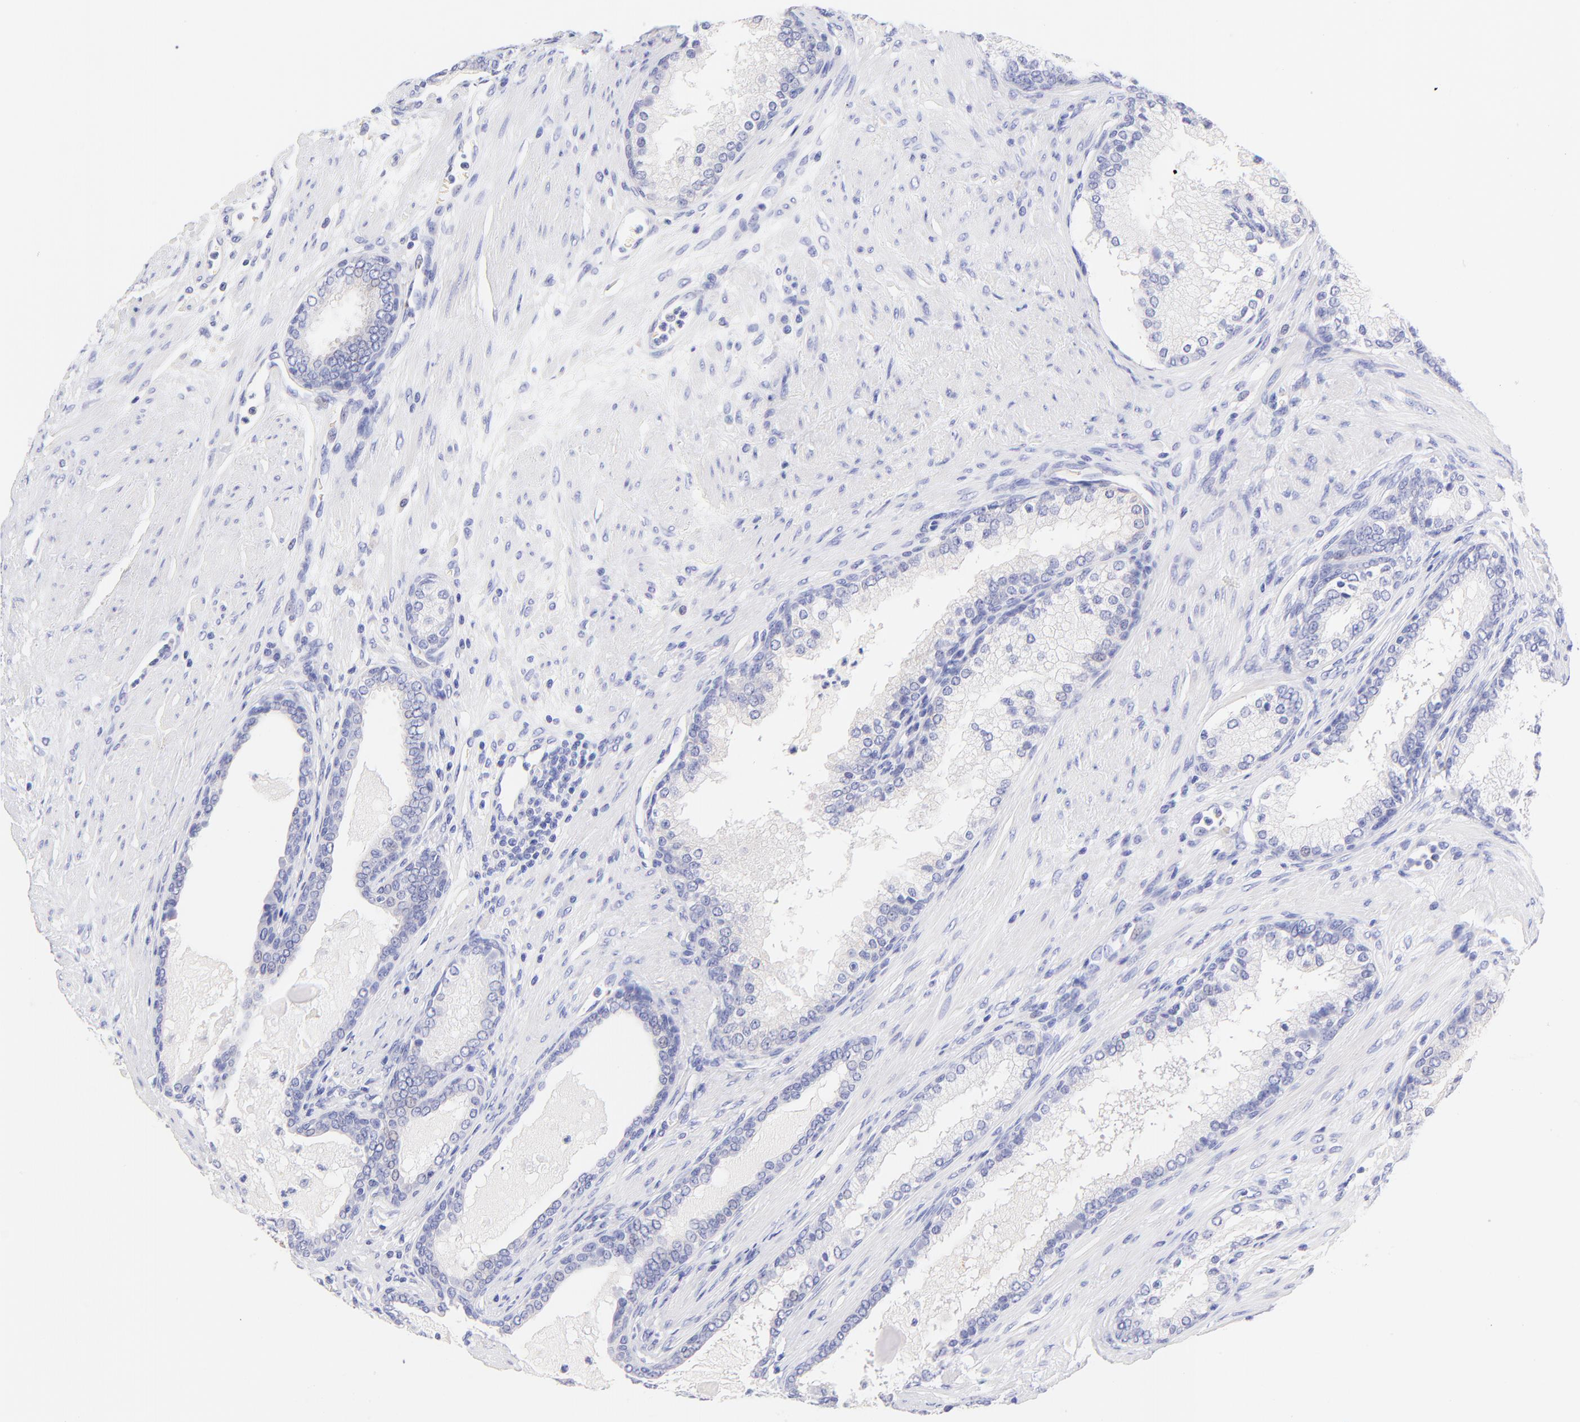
{"staining": {"intensity": "negative", "quantity": "none", "location": "none"}, "tissue": "prostate cancer", "cell_type": "Tumor cells", "image_type": "cancer", "snomed": [{"axis": "morphology", "description": "Adenocarcinoma, Medium grade"}, {"axis": "topography", "description": "Prostate"}], "caption": "This image is of prostate cancer stained with immunohistochemistry to label a protein in brown with the nuclei are counter-stained blue. There is no expression in tumor cells.", "gene": "FRMPD3", "patient": {"sex": "male", "age": 72}}